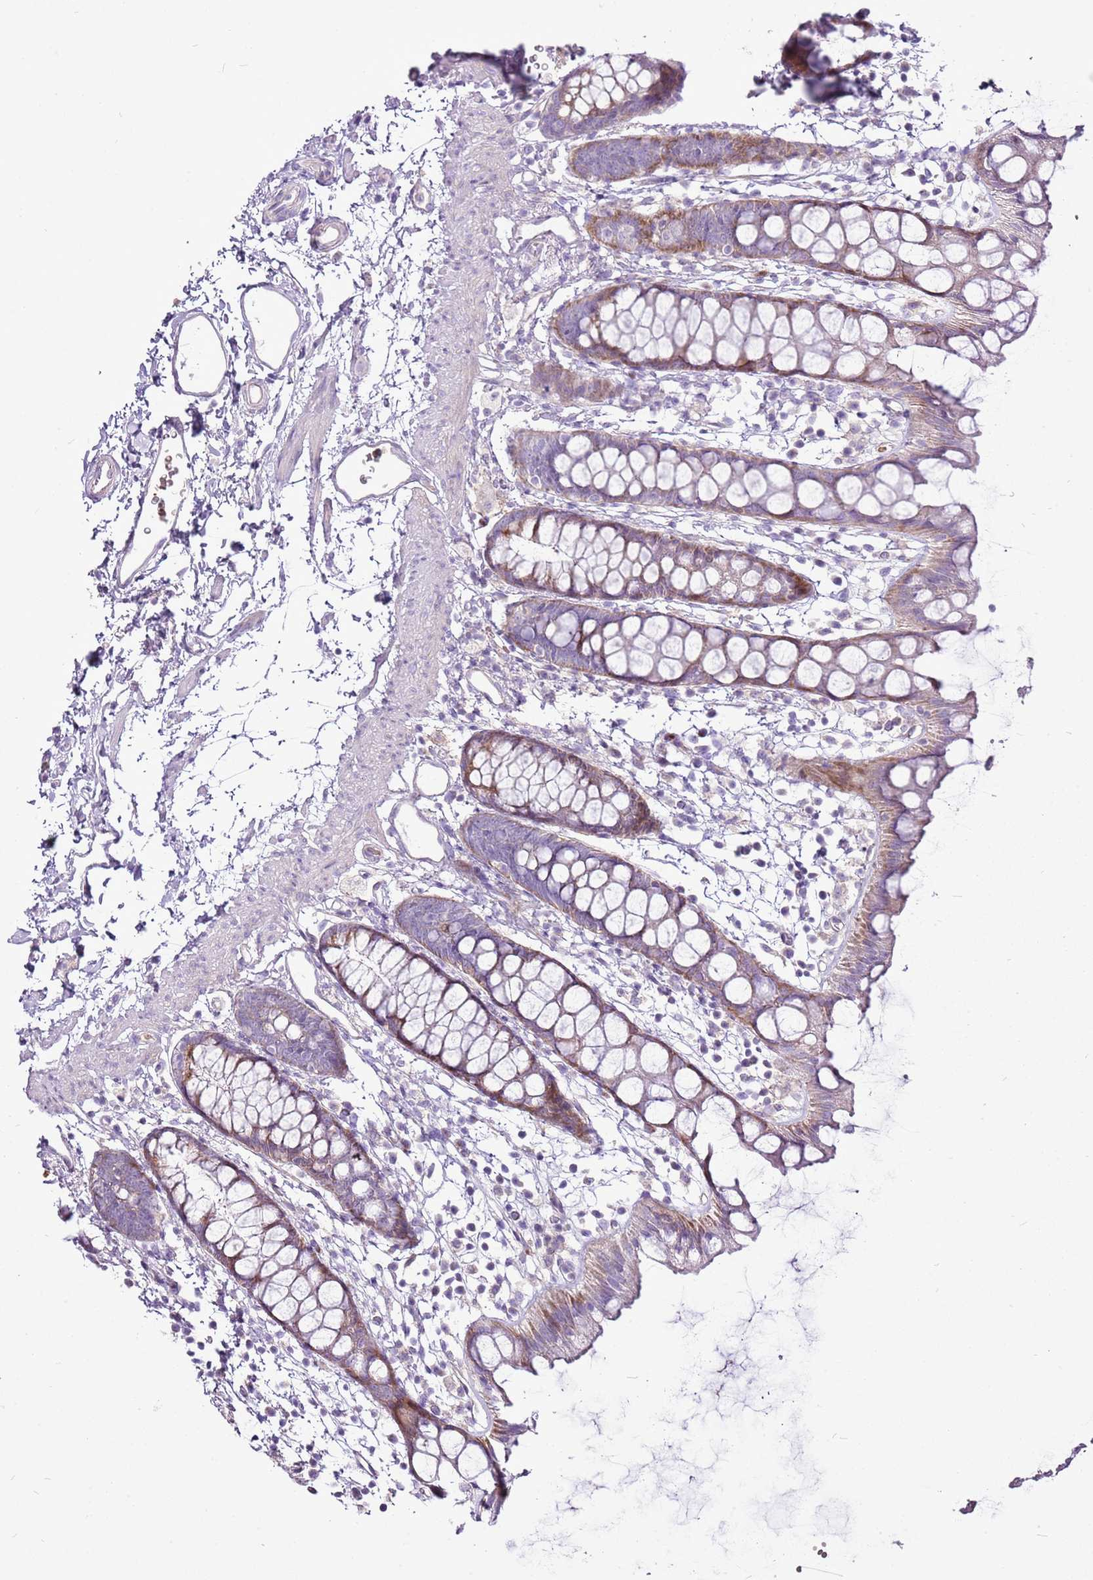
{"staining": {"intensity": "moderate", "quantity": ">75%", "location": "cytoplasmic/membranous"}, "tissue": "rectum", "cell_type": "Glandular cells", "image_type": "normal", "snomed": [{"axis": "morphology", "description": "Normal tissue, NOS"}, {"axis": "topography", "description": "Rectum"}], "caption": "Immunohistochemistry (IHC) histopathology image of benign human rectum stained for a protein (brown), which exhibits medium levels of moderate cytoplasmic/membranous positivity in approximately >75% of glandular cells.", "gene": "CHAC2", "patient": {"sex": "female", "age": 65}}